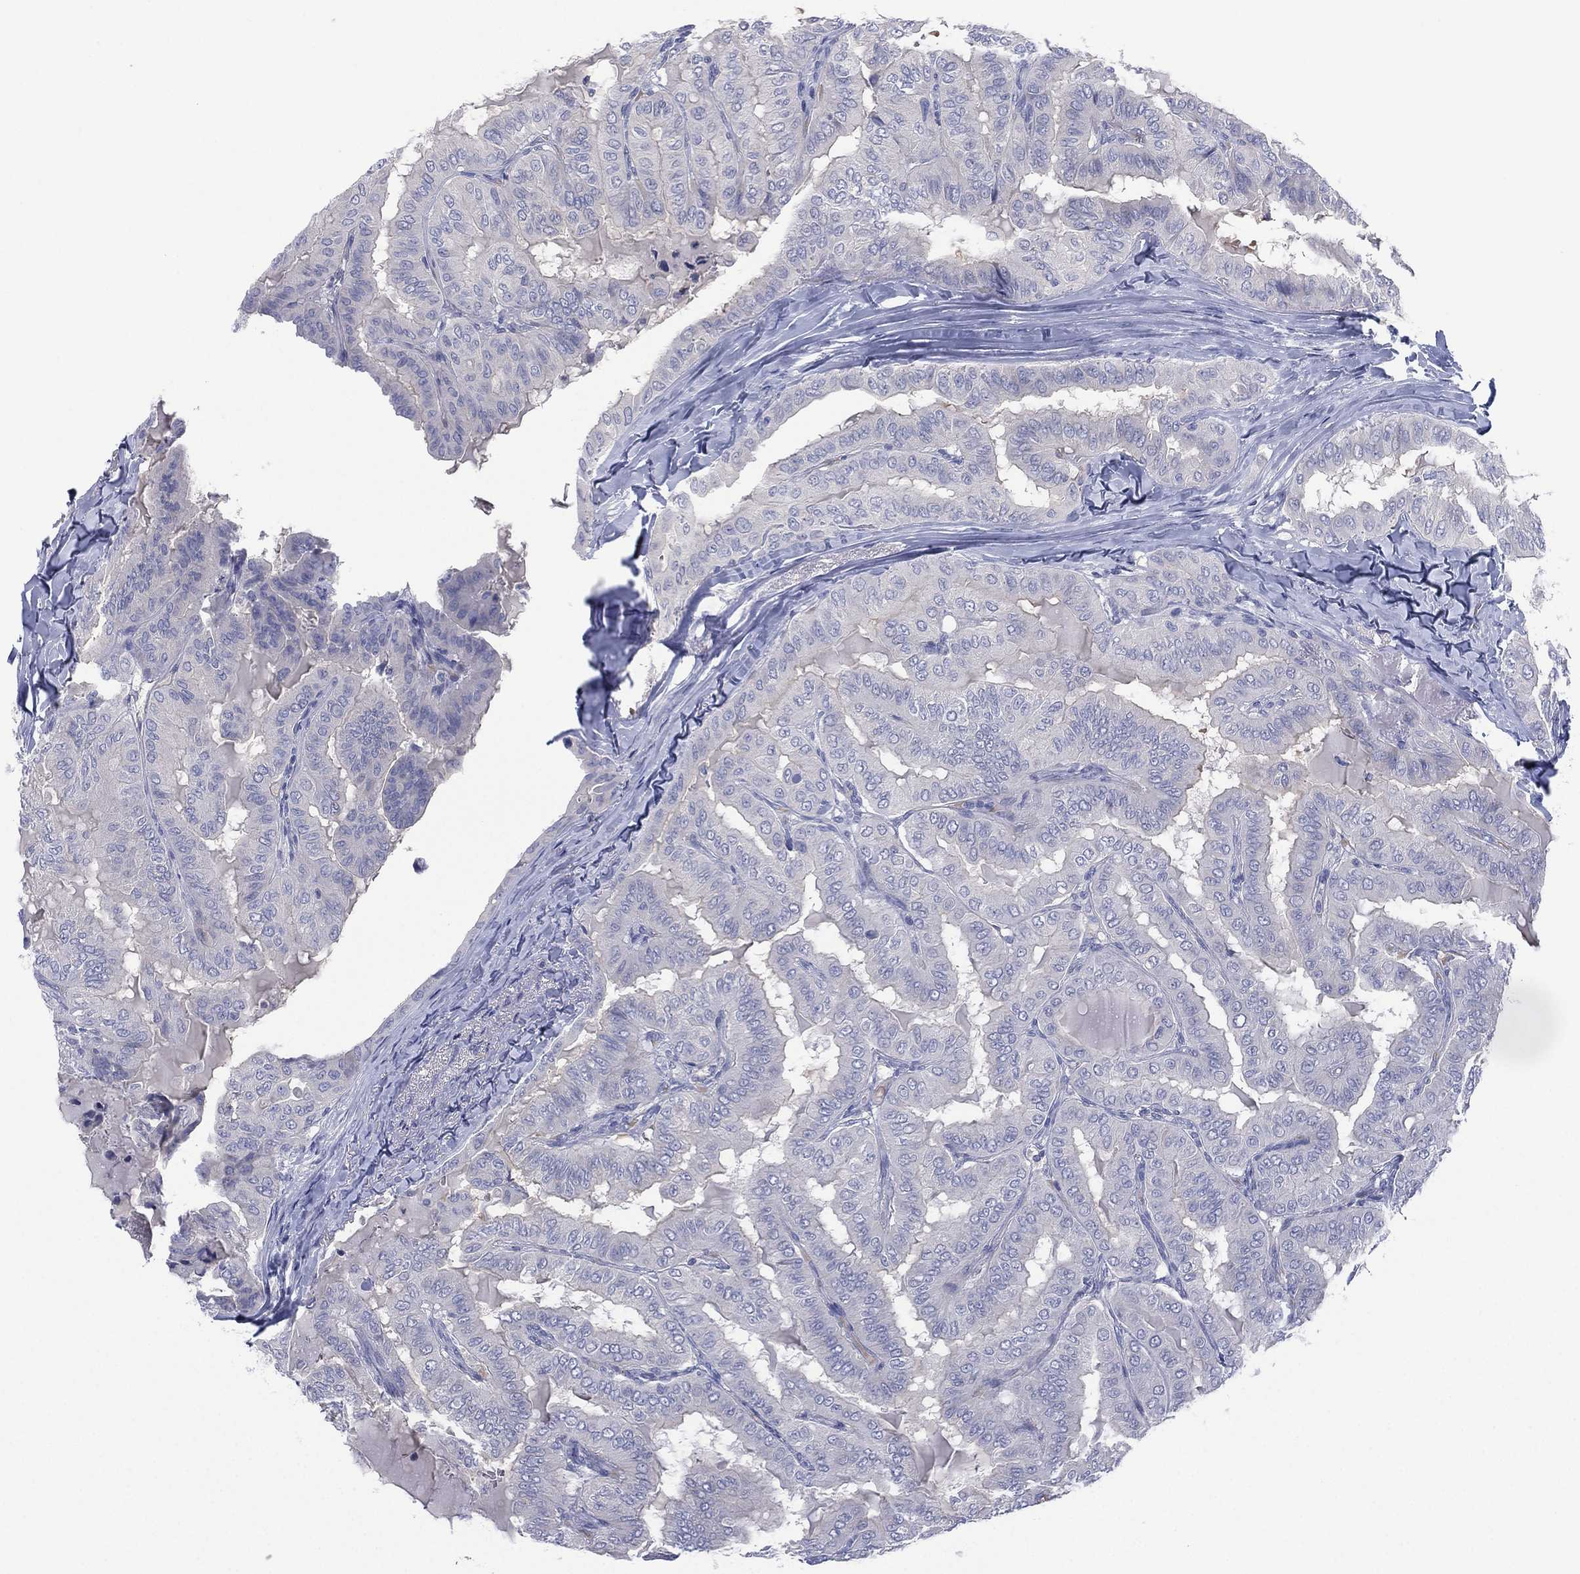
{"staining": {"intensity": "negative", "quantity": "none", "location": "none"}, "tissue": "thyroid cancer", "cell_type": "Tumor cells", "image_type": "cancer", "snomed": [{"axis": "morphology", "description": "Papillary adenocarcinoma, NOS"}, {"axis": "topography", "description": "Thyroid gland"}], "caption": "Papillary adenocarcinoma (thyroid) stained for a protein using immunohistochemistry (IHC) displays no staining tumor cells.", "gene": "CYP2D6", "patient": {"sex": "female", "age": 68}}